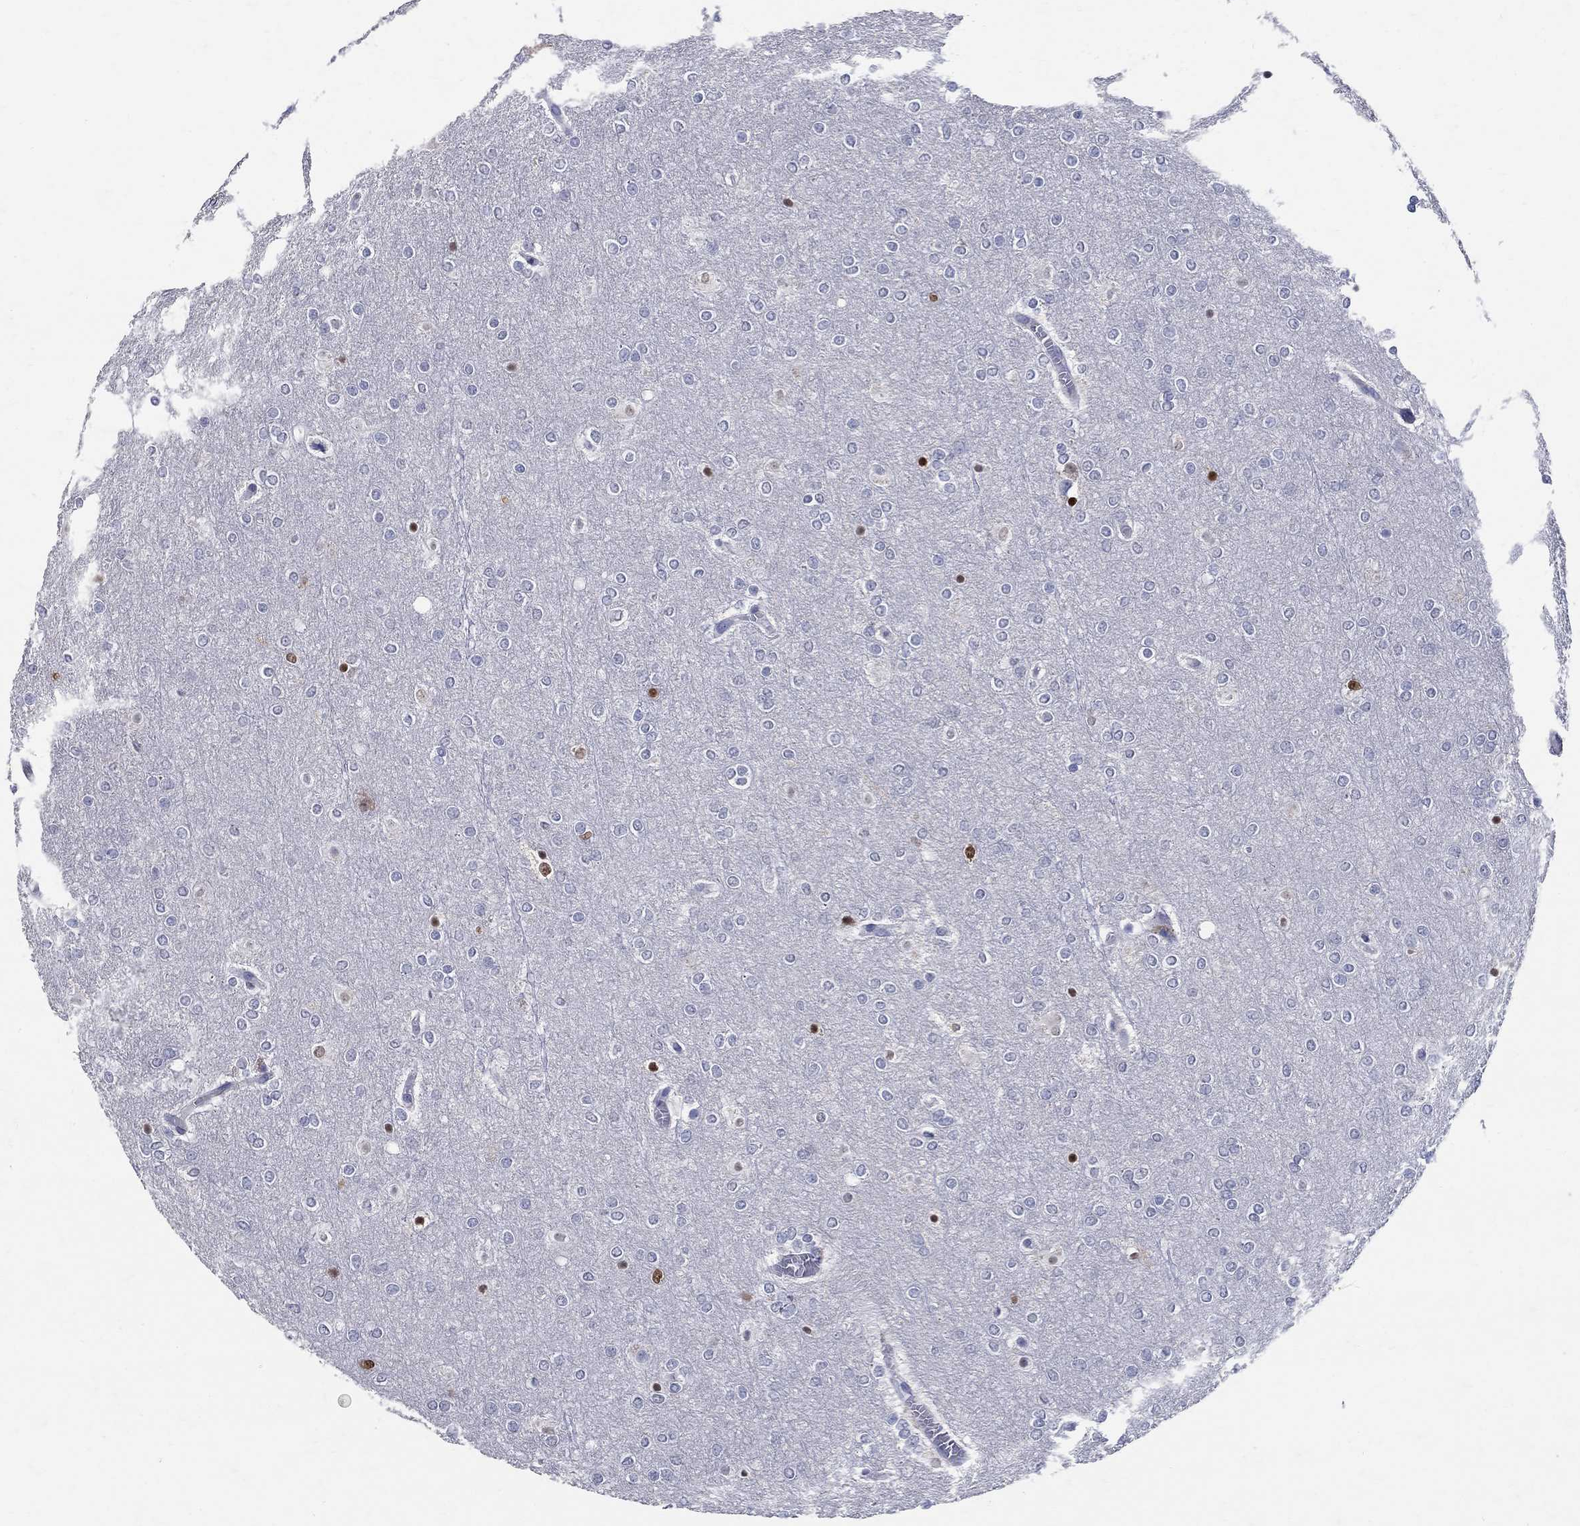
{"staining": {"intensity": "strong", "quantity": "<25%", "location": "nuclear"}, "tissue": "glioma", "cell_type": "Tumor cells", "image_type": "cancer", "snomed": [{"axis": "morphology", "description": "Glioma, malignant, High grade"}, {"axis": "topography", "description": "Brain"}], "caption": "The immunohistochemical stain labels strong nuclear expression in tumor cells of glioma tissue. Ihc stains the protein of interest in brown and the nuclei are stained blue.", "gene": "SOX2", "patient": {"sex": "female", "age": 61}}